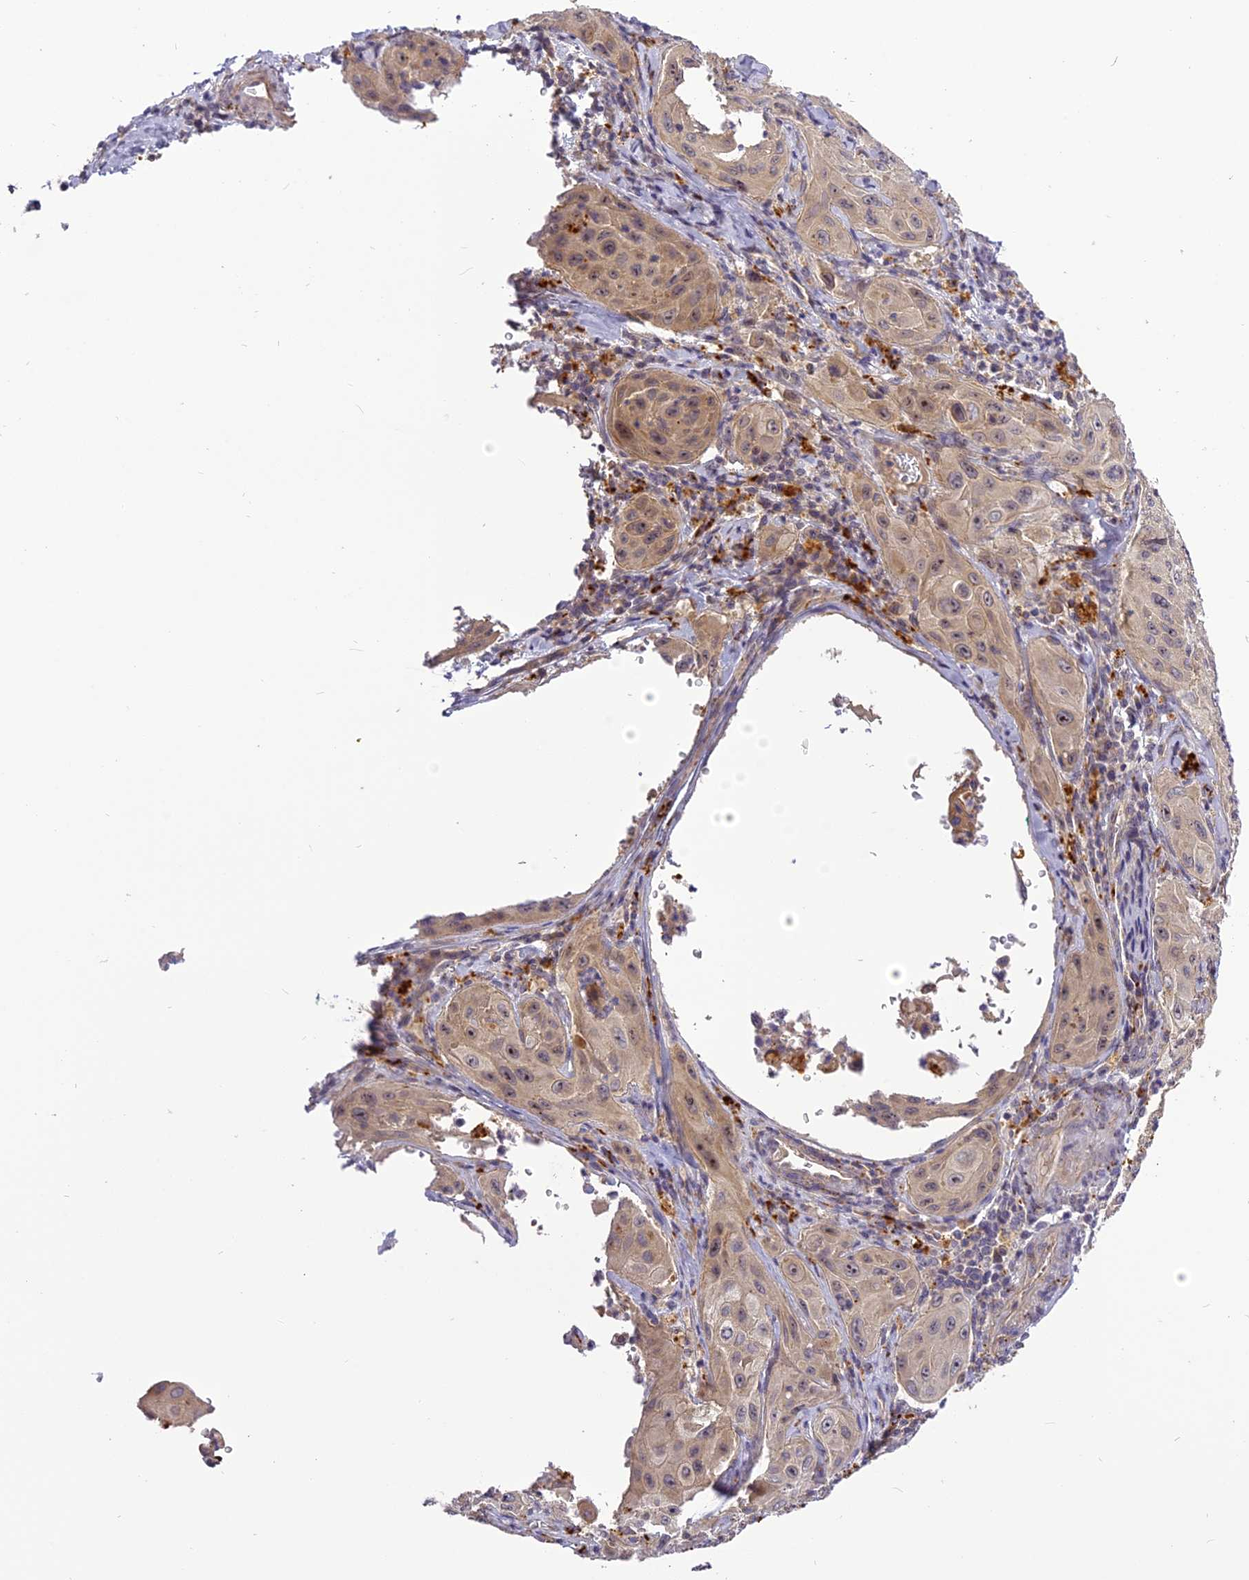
{"staining": {"intensity": "weak", "quantity": "25%-75%", "location": "cytoplasmic/membranous"}, "tissue": "cervical cancer", "cell_type": "Tumor cells", "image_type": "cancer", "snomed": [{"axis": "morphology", "description": "Squamous cell carcinoma, NOS"}, {"axis": "topography", "description": "Cervix"}], "caption": "Immunohistochemical staining of human cervical cancer (squamous cell carcinoma) shows low levels of weak cytoplasmic/membranous staining in about 25%-75% of tumor cells. (Stains: DAB in brown, nuclei in blue, Microscopy: brightfield microscopy at high magnification).", "gene": "FNIP2", "patient": {"sex": "female", "age": 42}}